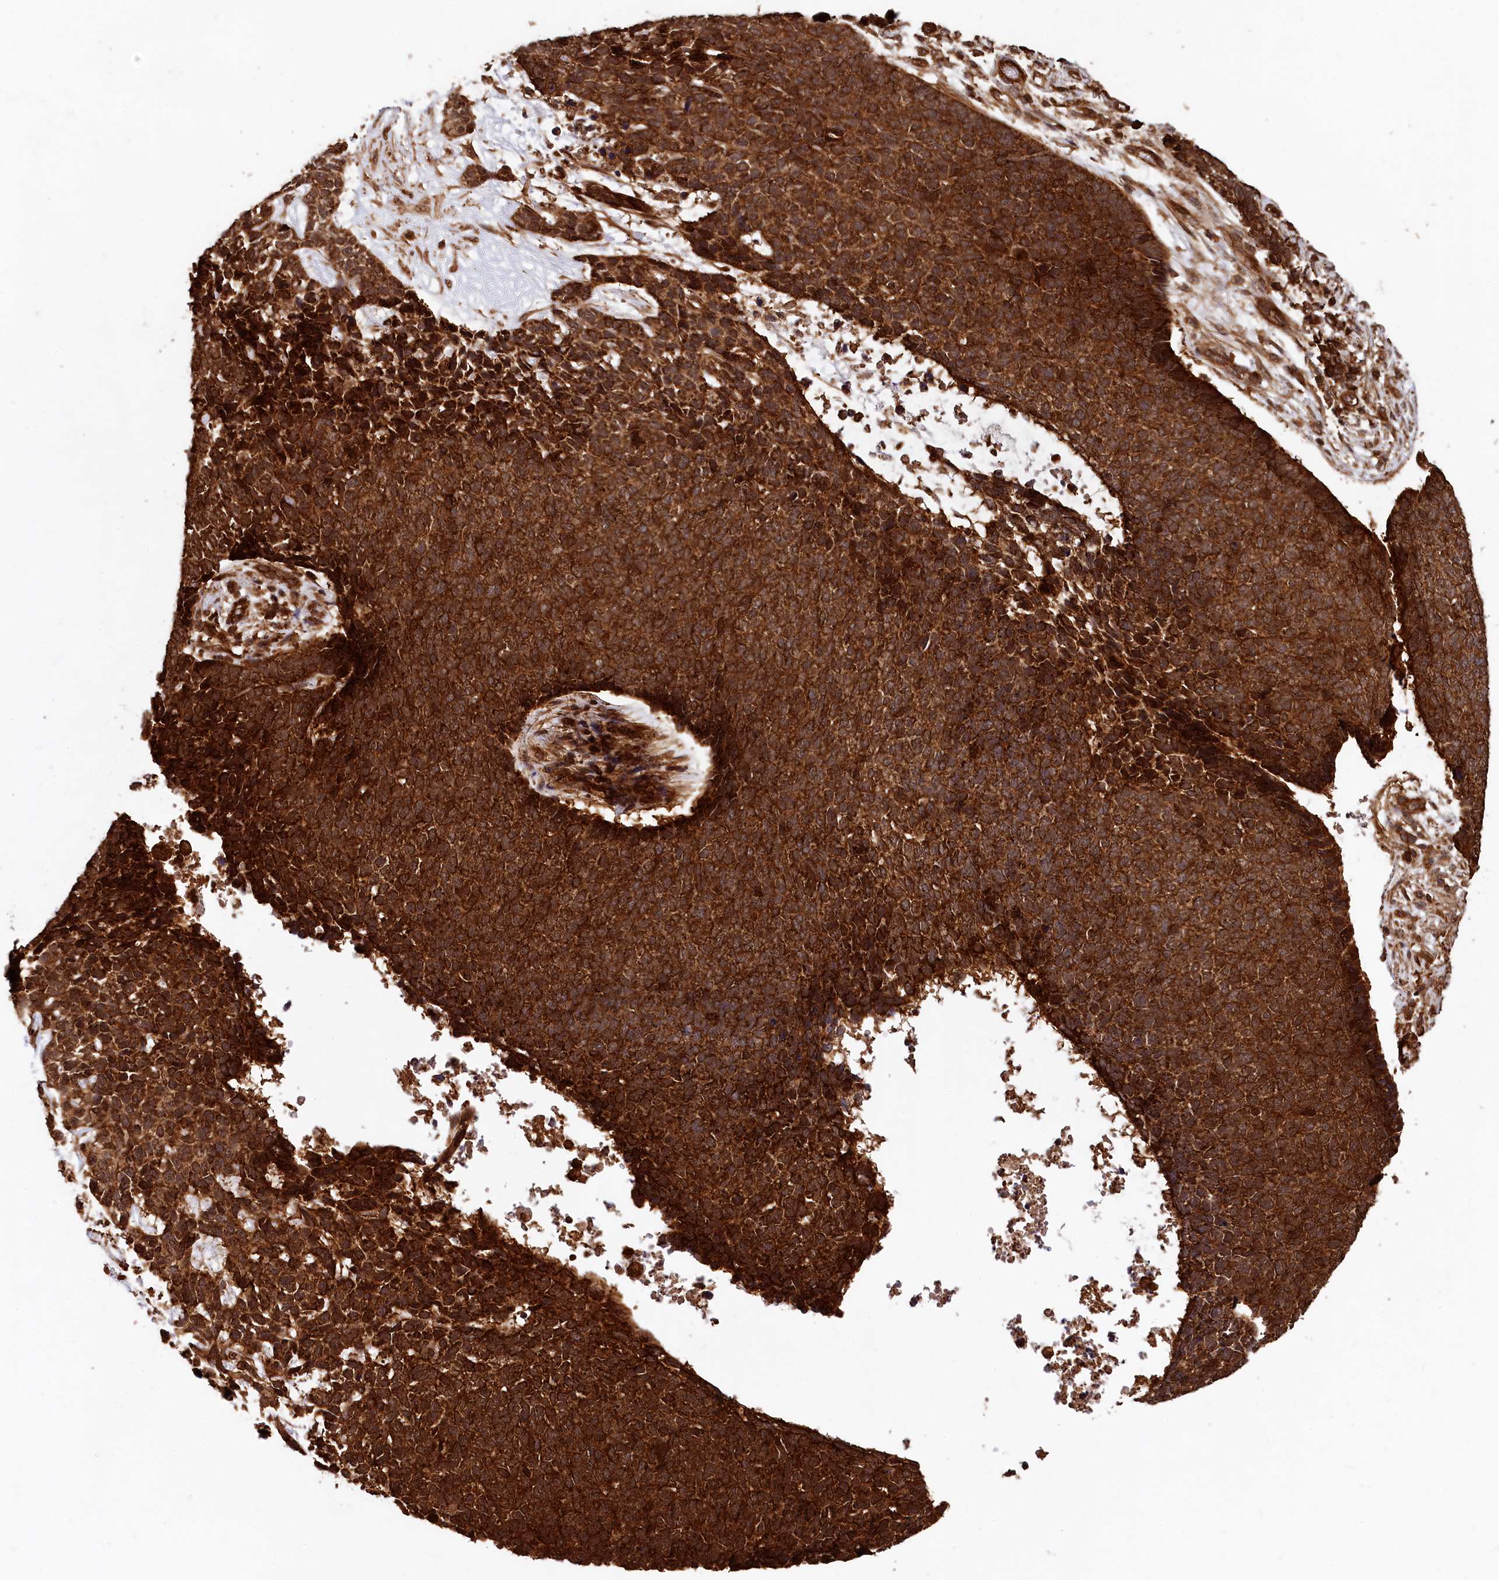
{"staining": {"intensity": "strong", "quantity": ">75%", "location": "cytoplasmic/membranous"}, "tissue": "skin cancer", "cell_type": "Tumor cells", "image_type": "cancer", "snomed": [{"axis": "morphology", "description": "Basal cell carcinoma"}, {"axis": "topography", "description": "Skin"}], "caption": "Strong cytoplasmic/membranous expression is identified in about >75% of tumor cells in skin cancer.", "gene": "STUB1", "patient": {"sex": "female", "age": 84}}